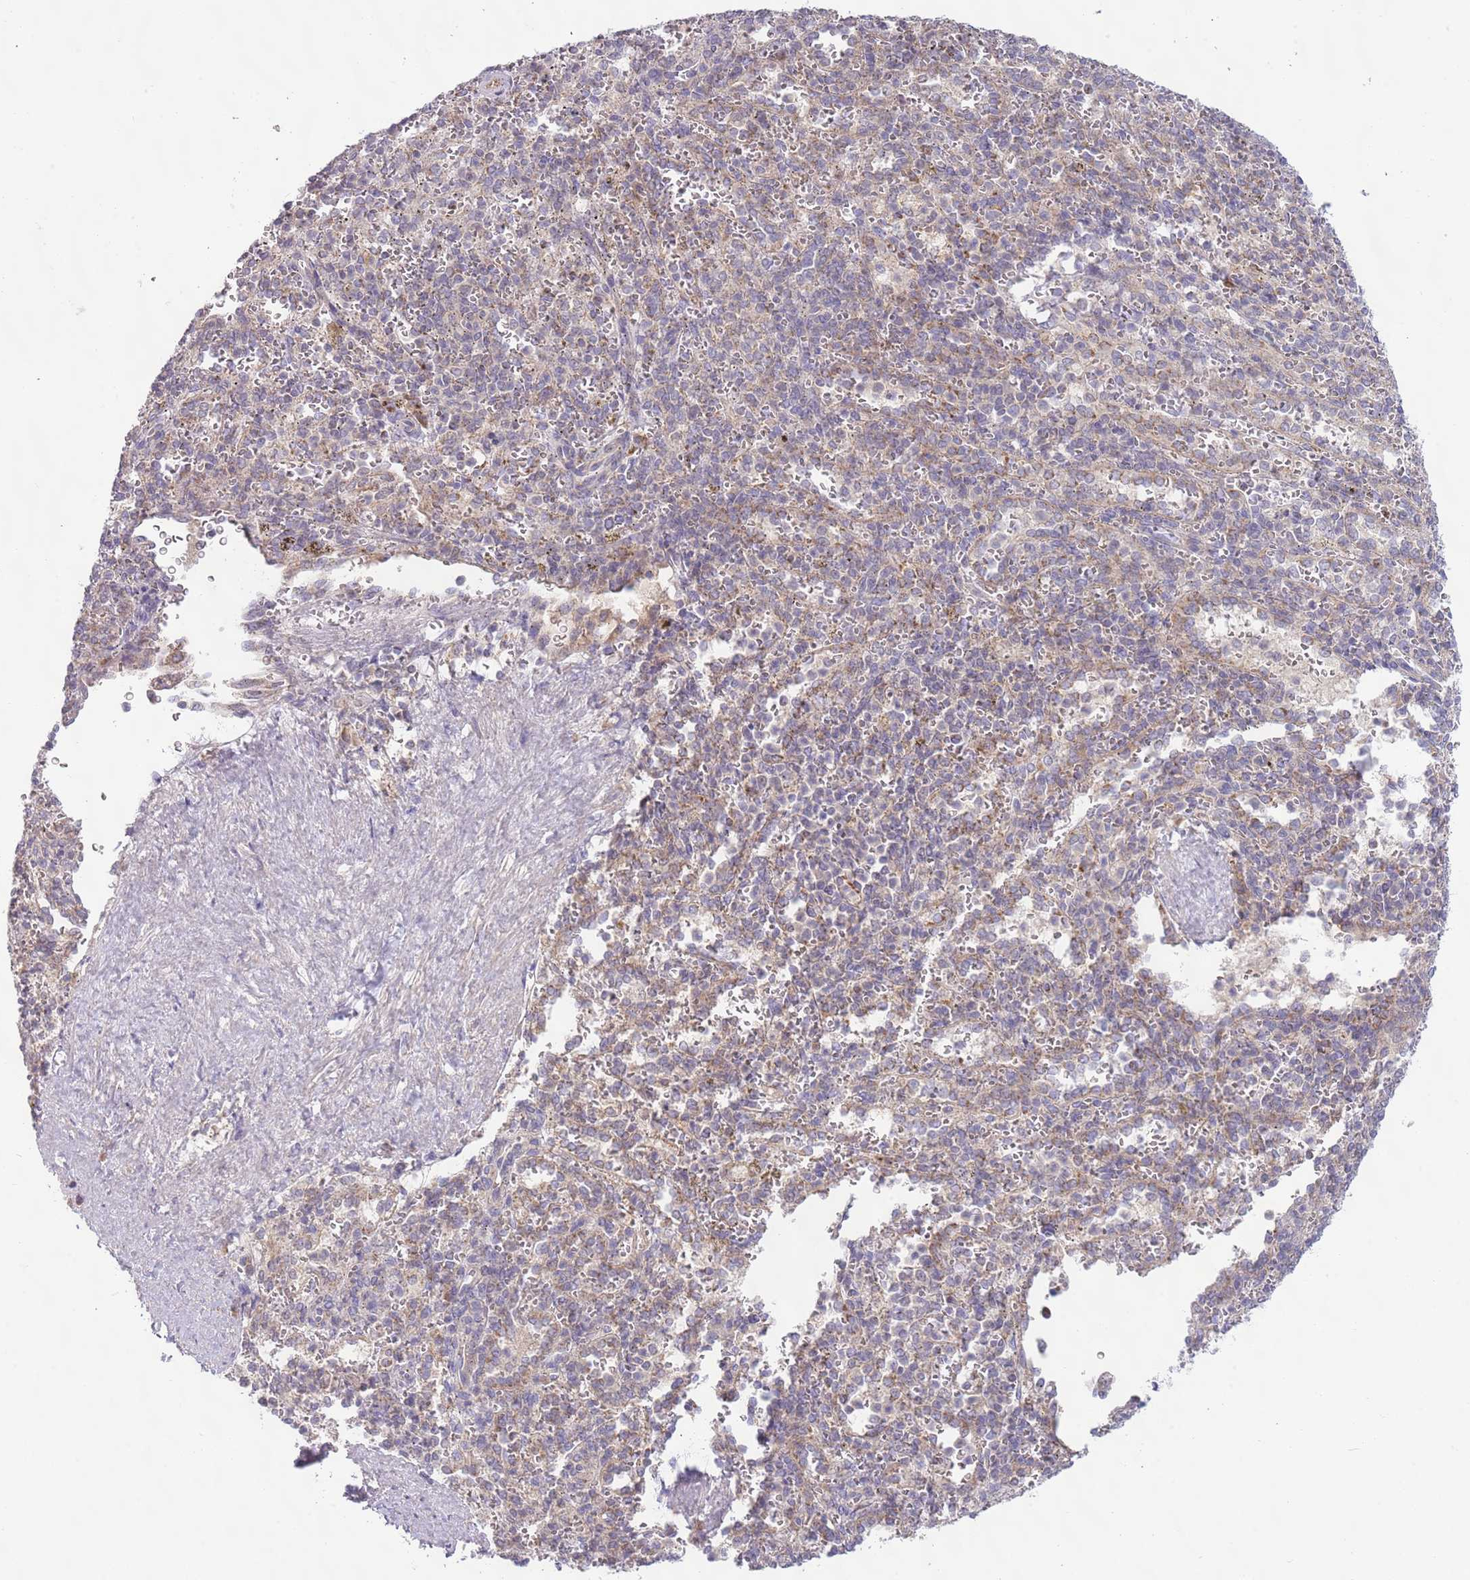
{"staining": {"intensity": "negative", "quantity": "none", "location": "none"}, "tissue": "spleen", "cell_type": "Cells in red pulp", "image_type": "normal", "snomed": [{"axis": "morphology", "description": "Normal tissue, NOS"}, {"axis": "topography", "description": "Spleen"}], "caption": "Immunohistochemistry (IHC) of normal human spleen shows no expression in cells in red pulp. (DAB immunohistochemistry with hematoxylin counter stain).", "gene": "SKOR2", "patient": {"sex": "female", "age": 21}}